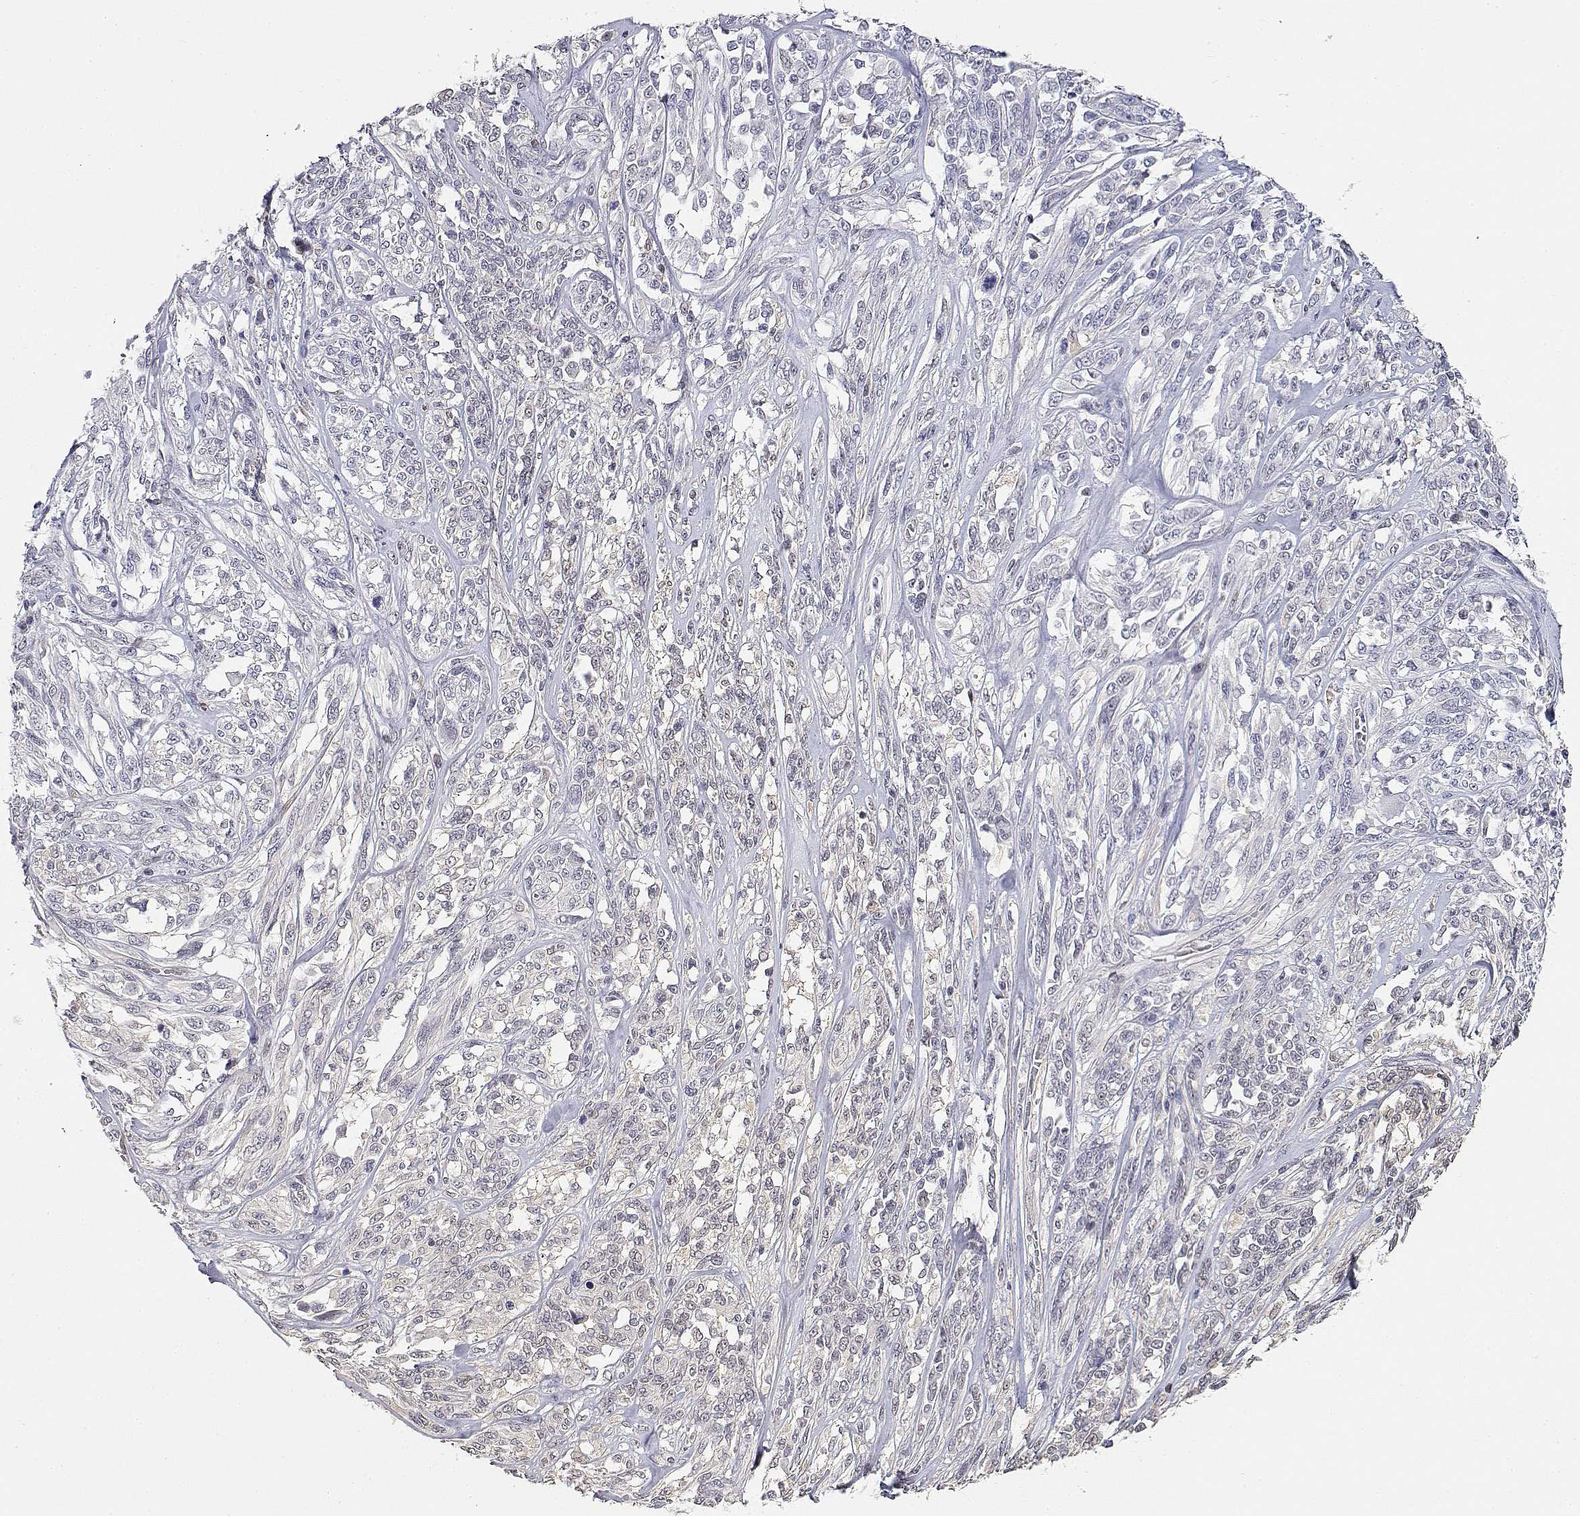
{"staining": {"intensity": "negative", "quantity": "none", "location": "none"}, "tissue": "melanoma", "cell_type": "Tumor cells", "image_type": "cancer", "snomed": [{"axis": "morphology", "description": "Malignant melanoma, NOS"}, {"axis": "topography", "description": "Skin"}], "caption": "Immunohistochemistry (IHC) image of malignant melanoma stained for a protein (brown), which reveals no expression in tumor cells.", "gene": "ADA", "patient": {"sex": "female", "age": 91}}